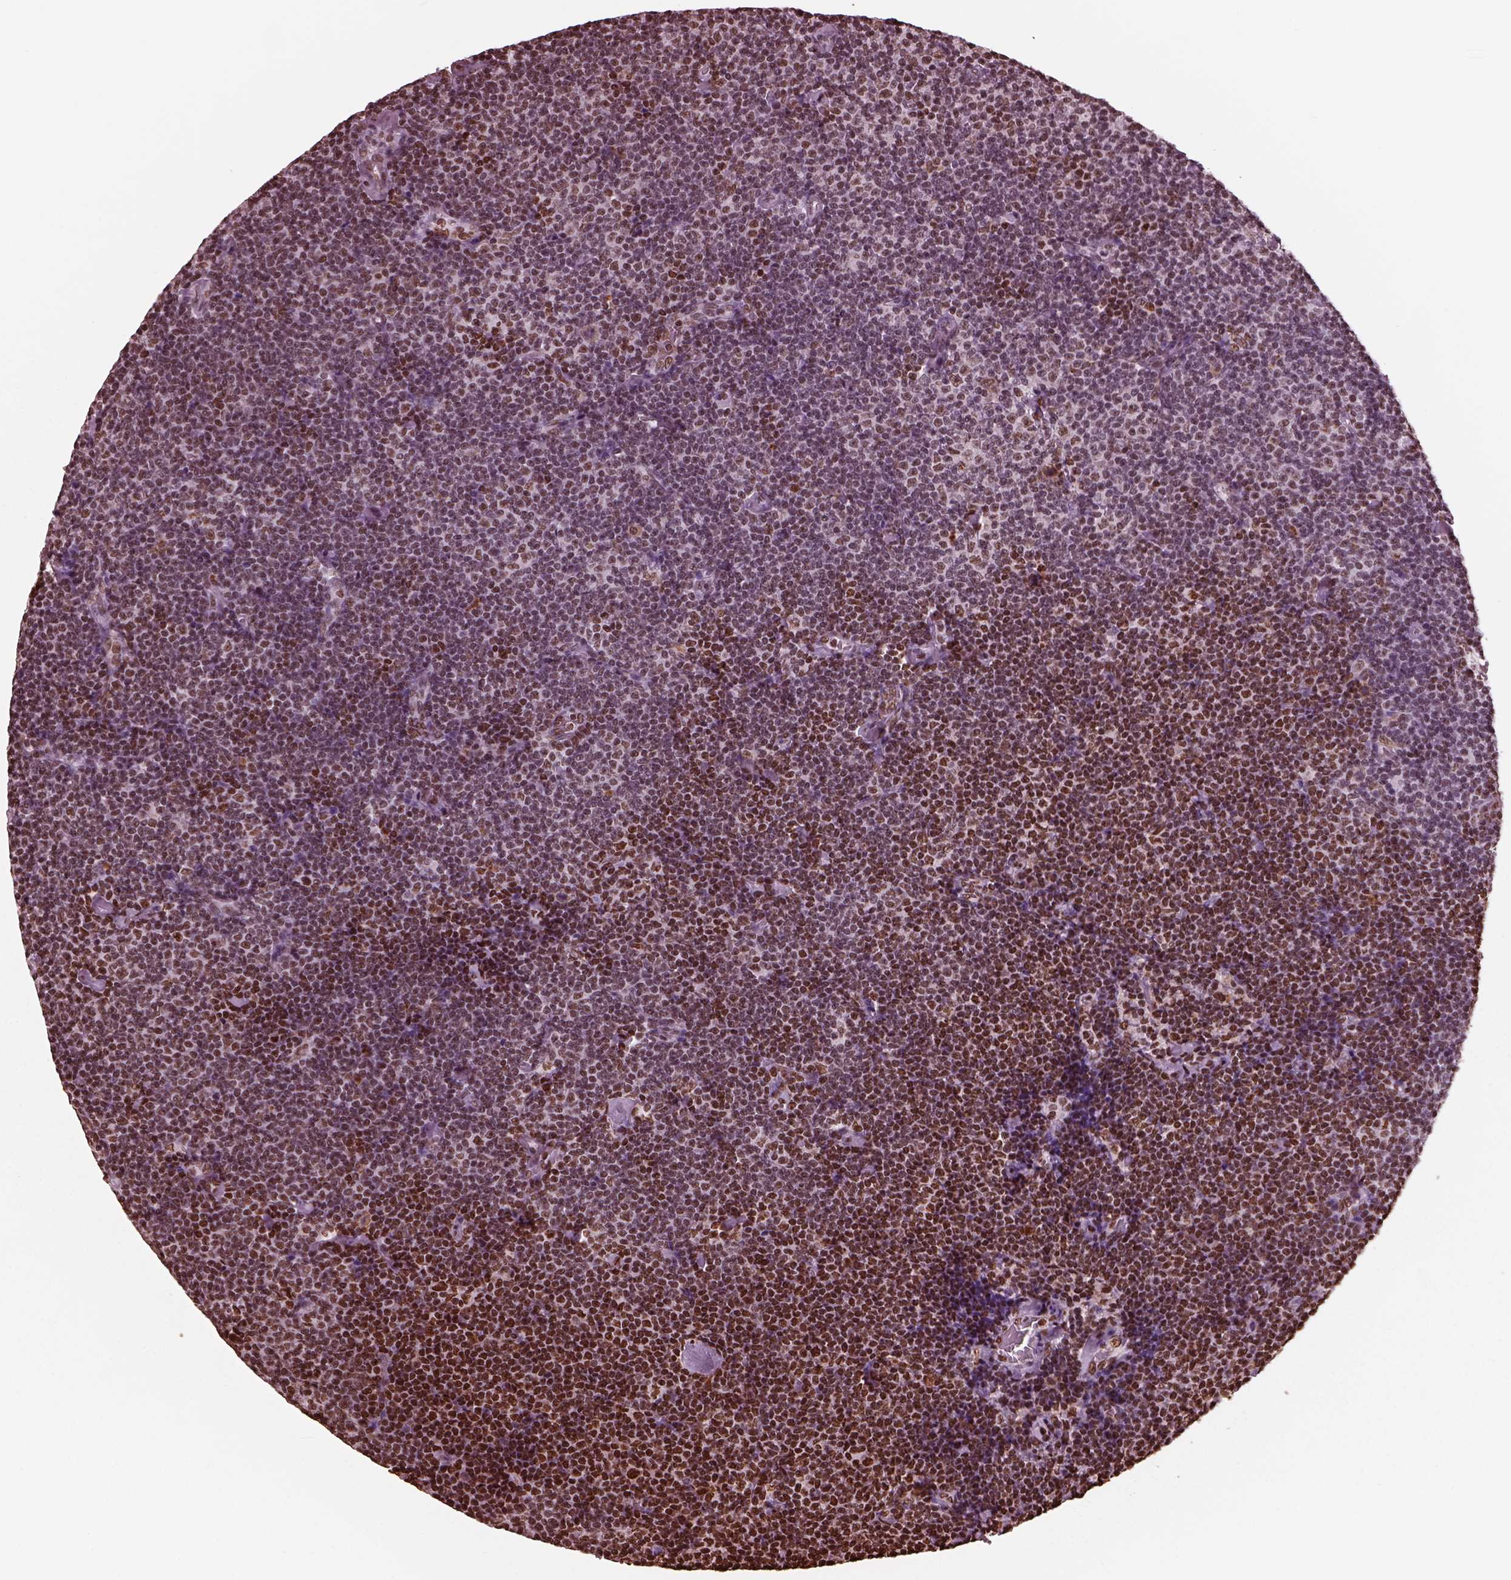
{"staining": {"intensity": "strong", "quantity": "<25%", "location": "nuclear"}, "tissue": "lymphoma", "cell_type": "Tumor cells", "image_type": "cancer", "snomed": [{"axis": "morphology", "description": "Malignant lymphoma, non-Hodgkin's type, Low grade"}, {"axis": "topography", "description": "Lymph node"}], "caption": "Human lymphoma stained for a protein (brown) shows strong nuclear positive positivity in approximately <25% of tumor cells.", "gene": "NSD1", "patient": {"sex": "male", "age": 81}}